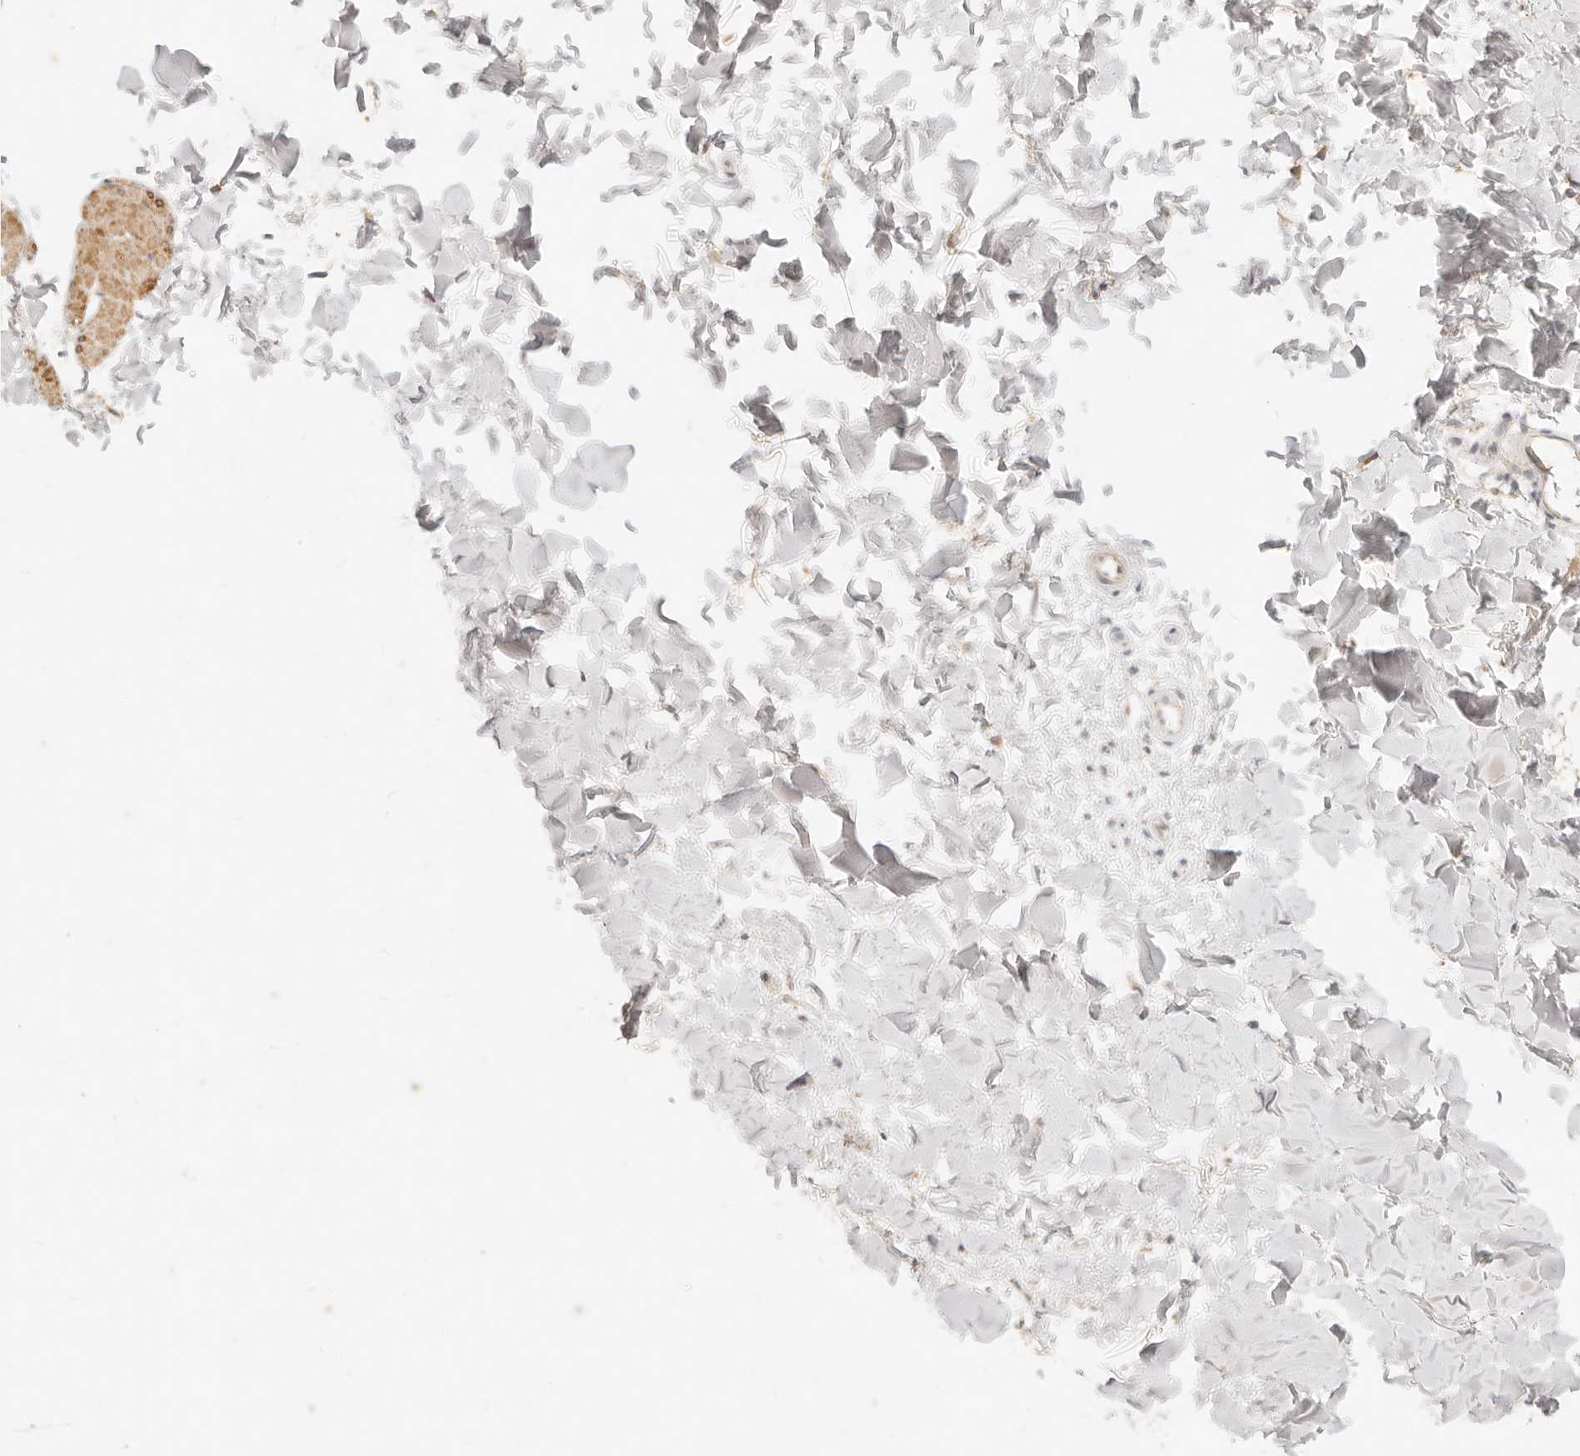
{"staining": {"intensity": "weak", "quantity": "25%-75%", "location": "cytoplasmic/membranous"}, "tissue": "skin", "cell_type": "Fibroblasts", "image_type": "normal", "snomed": [{"axis": "morphology", "description": "Normal tissue, NOS"}, {"axis": "morphology", "description": "Neoplasm, benign, NOS"}, {"axis": "topography", "description": "Skin"}, {"axis": "topography", "description": "Soft tissue"}], "caption": "Skin stained with IHC displays weak cytoplasmic/membranous expression in approximately 25%-75% of fibroblasts. The staining was performed using DAB (3,3'-diaminobenzidine), with brown indicating positive protein expression. Nuclei are stained blue with hematoxylin.", "gene": "RUBCNL", "patient": {"sex": "male", "age": 26}}